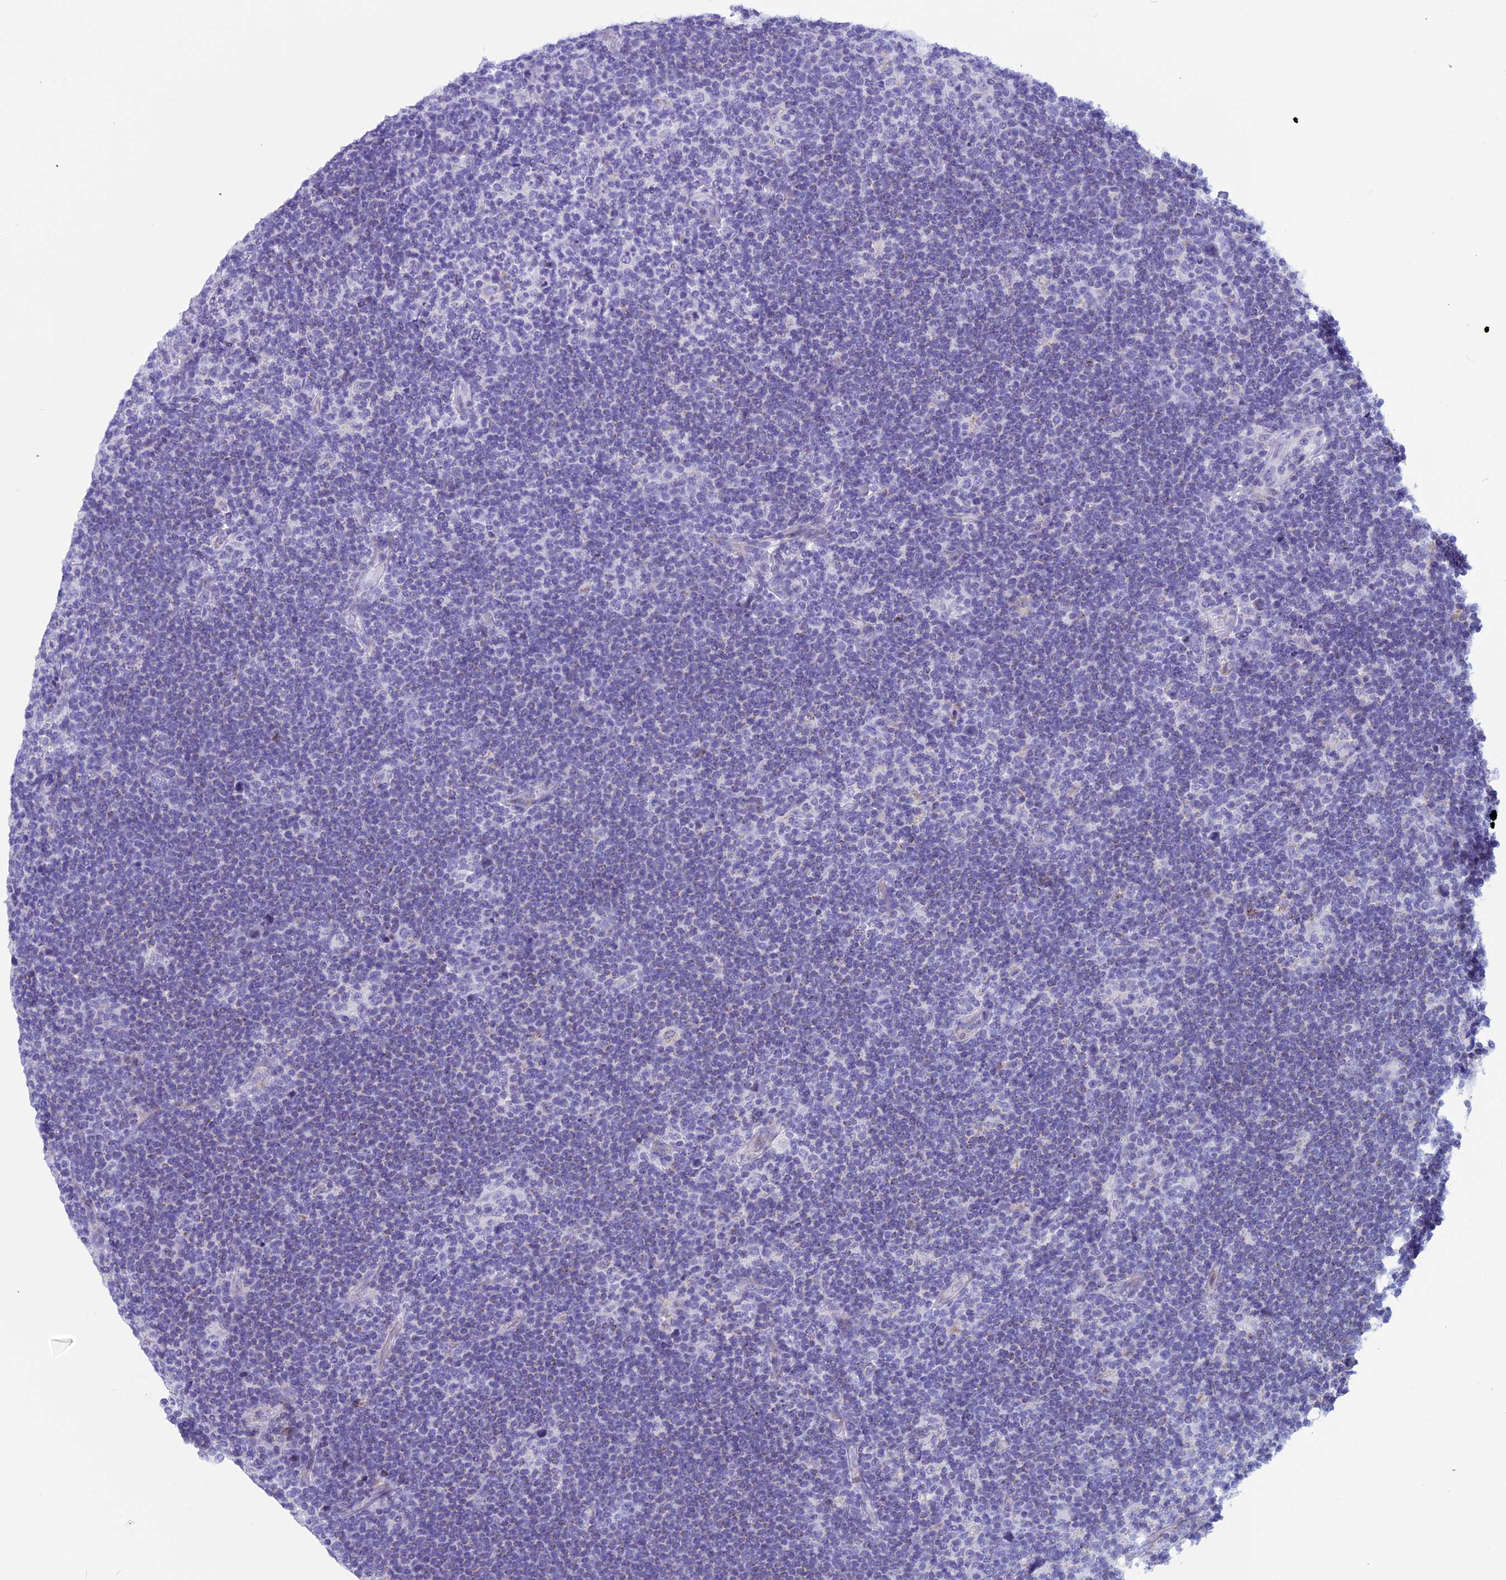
{"staining": {"intensity": "negative", "quantity": "none", "location": "none"}, "tissue": "lymphoma", "cell_type": "Tumor cells", "image_type": "cancer", "snomed": [{"axis": "morphology", "description": "Hodgkin's disease, NOS"}, {"axis": "topography", "description": "Lymph node"}], "caption": "Tumor cells are negative for protein expression in human lymphoma.", "gene": "ZNF563", "patient": {"sex": "female", "age": 57}}